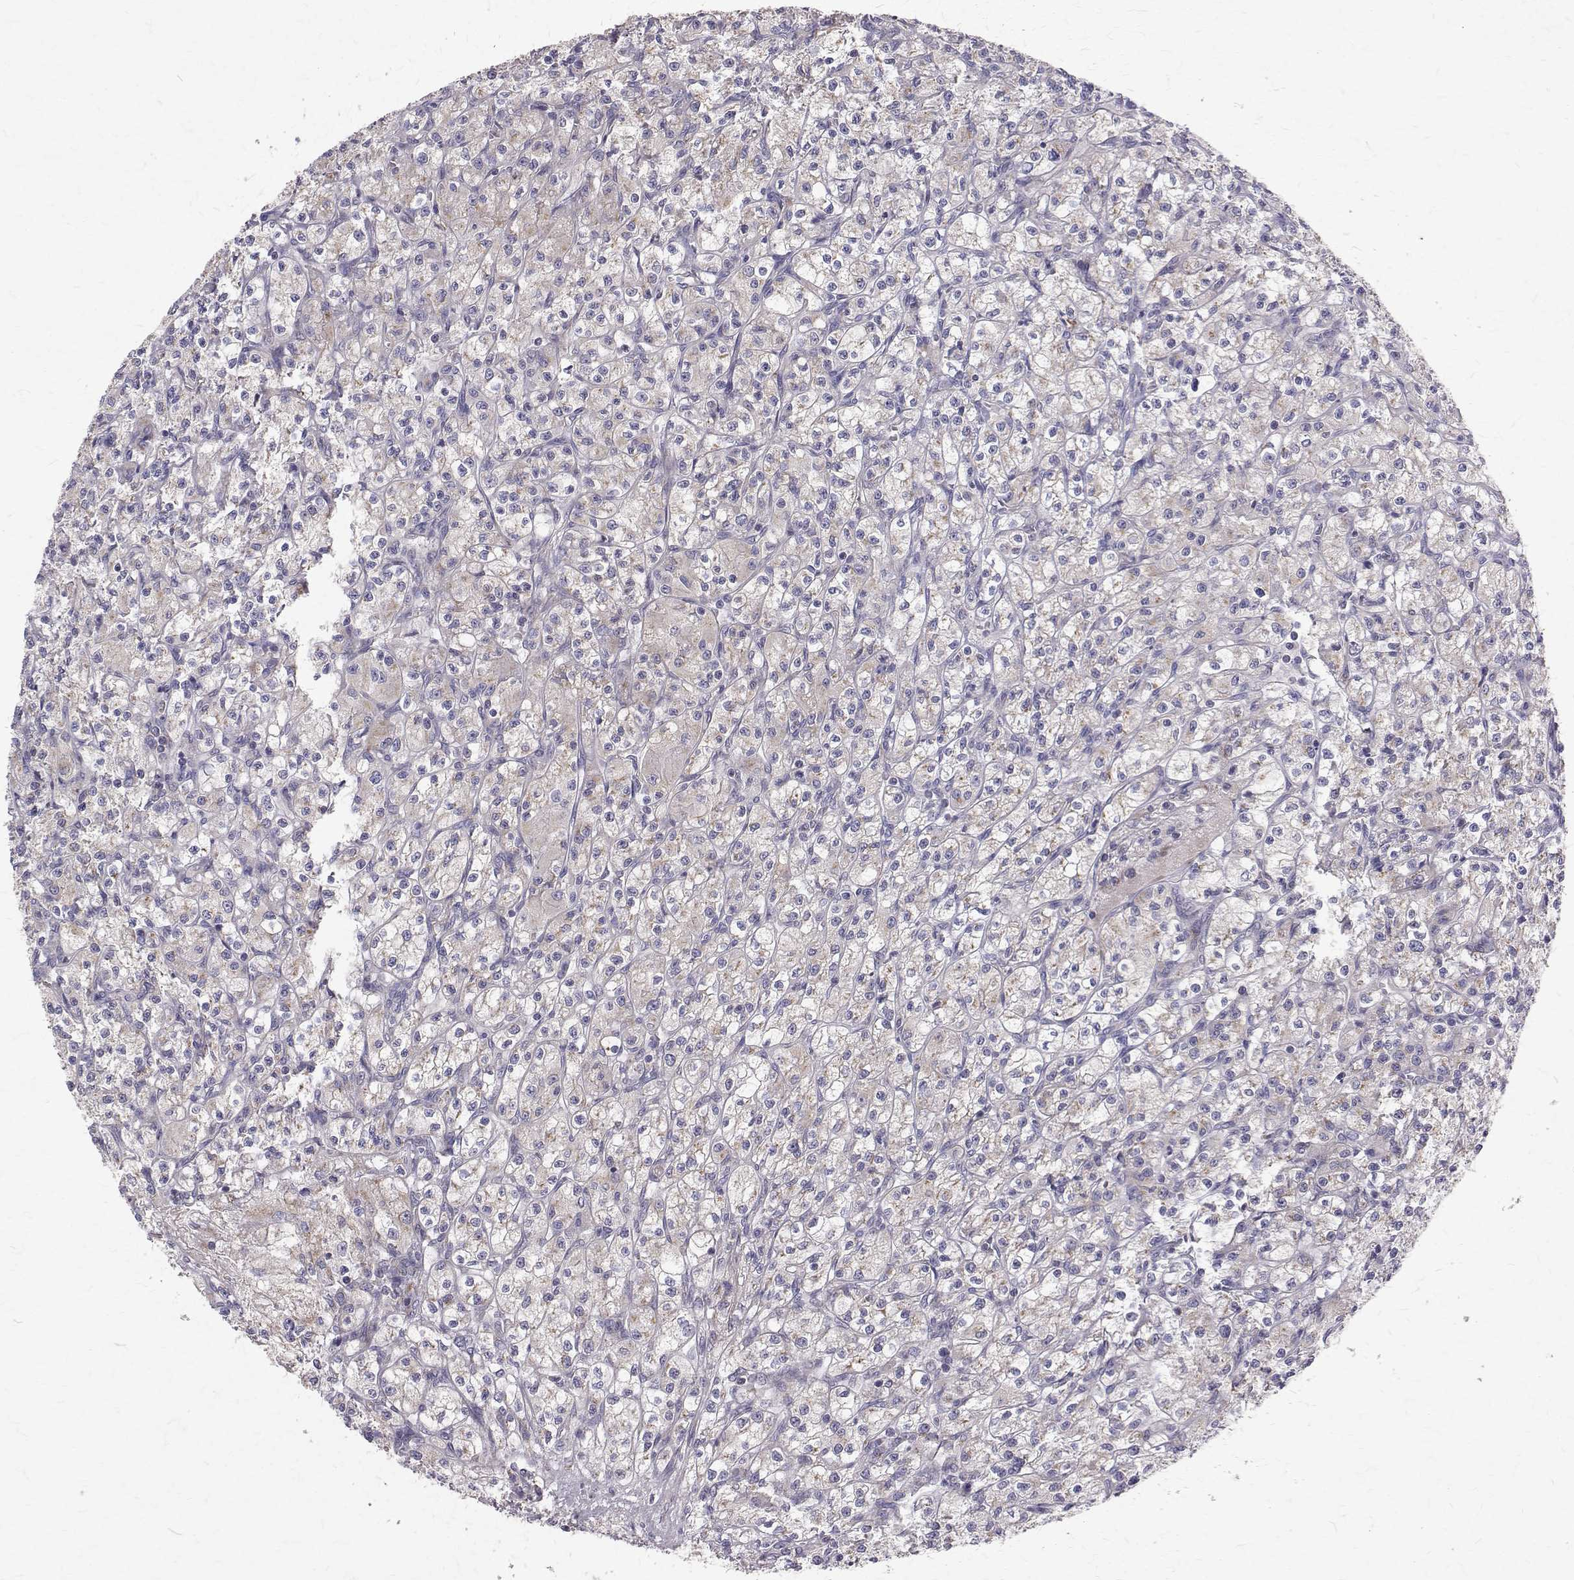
{"staining": {"intensity": "negative", "quantity": "none", "location": "none"}, "tissue": "renal cancer", "cell_type": "Tumor cells", "image_type": "cancer", "snomed": [{"axis": "morphology", "description": "Adenocarcinoma, NOS"}, {"axis": "topography", "description": "Kidney"}], "caption": "Micrograph shows no protein expression in tumor cells of renal cancer (adenocarcinoma) tissue.", "gene": "ARFGAP1", "patient": {"sex": "female", "age": 70}}